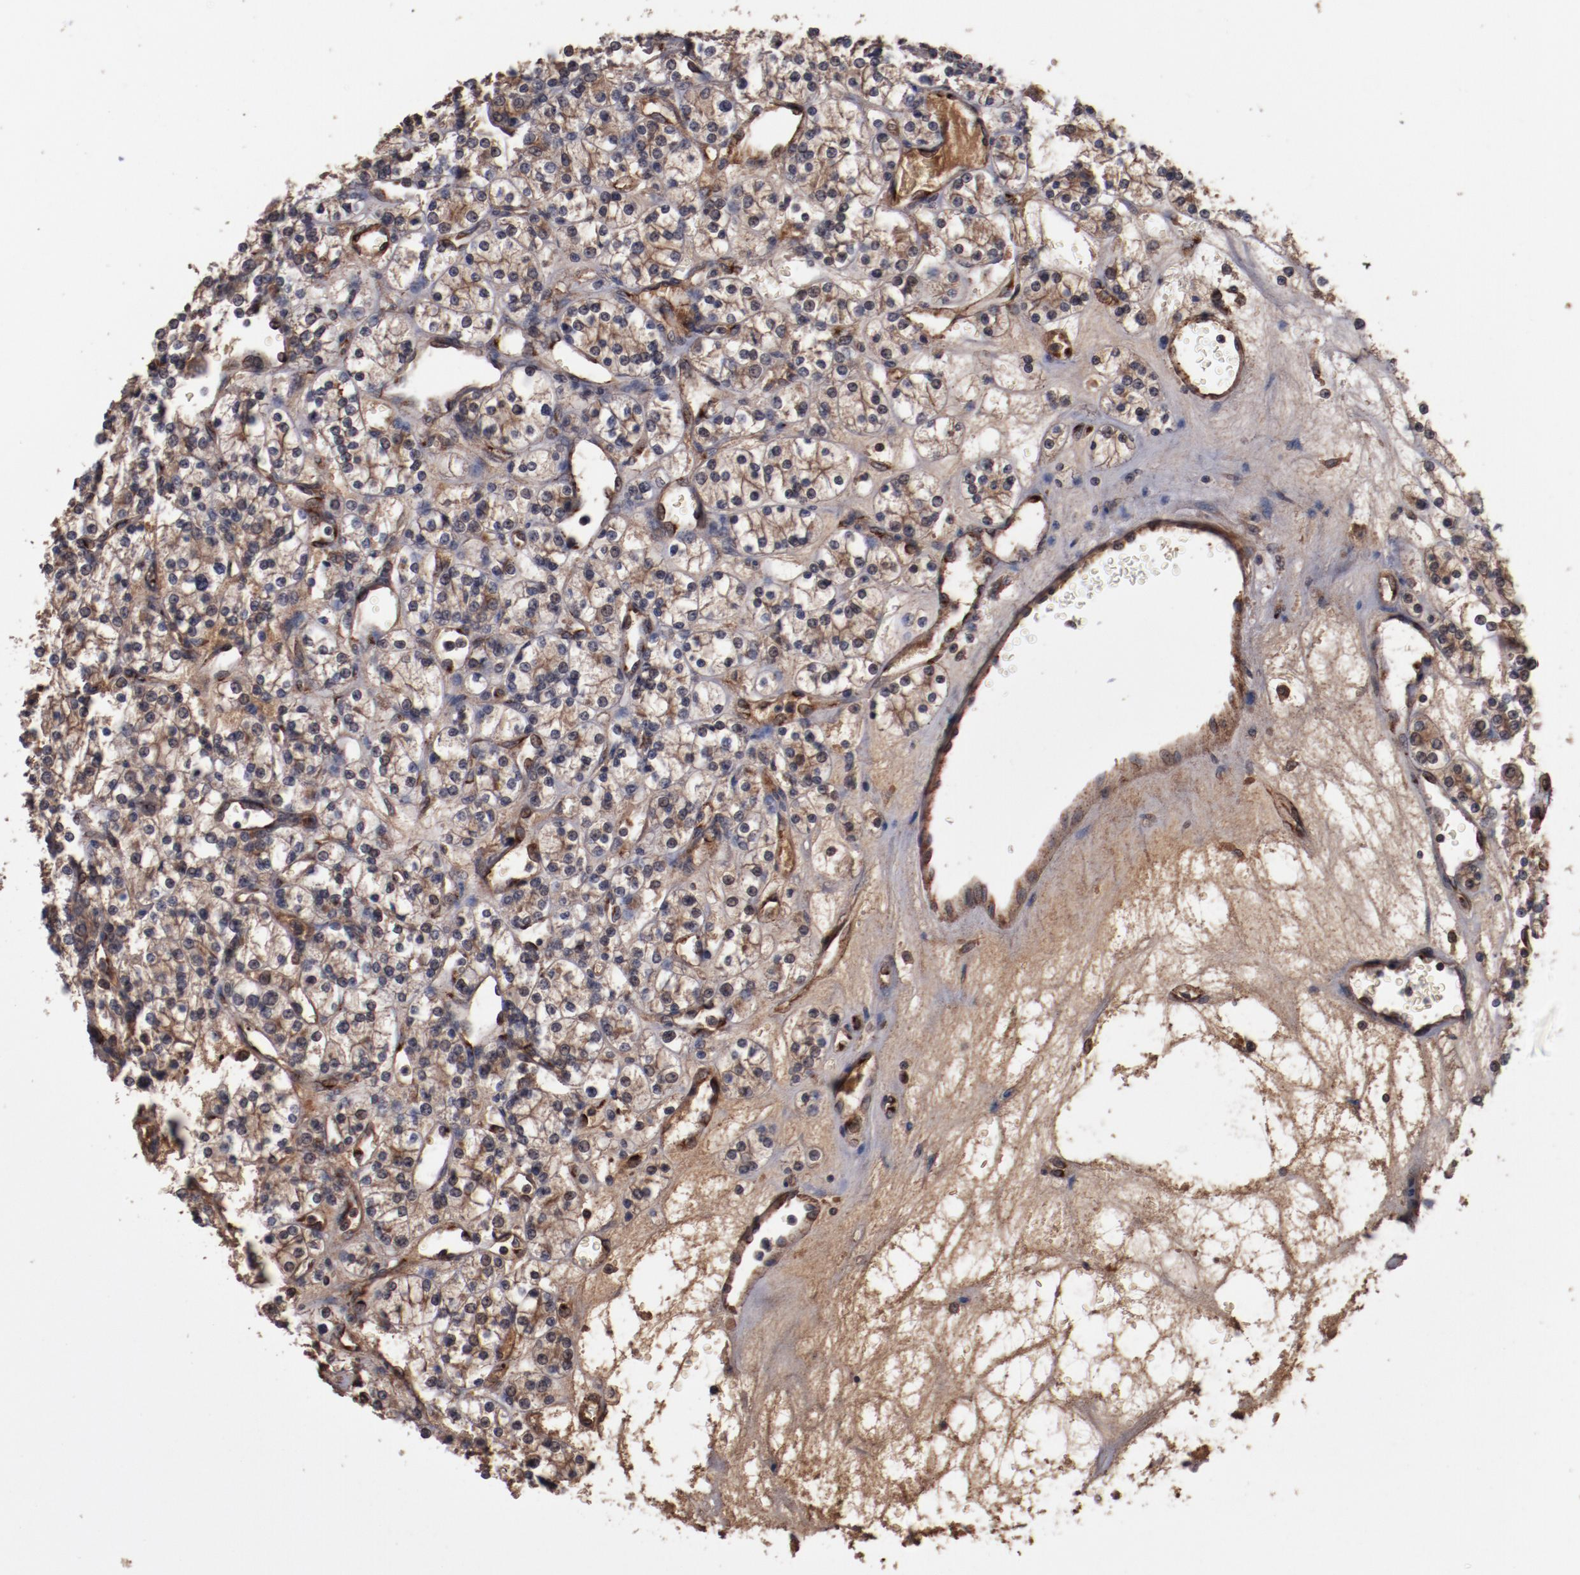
{"staining": {"intensity": "moderate", "quantity": ">75%", "location": "cytoplasmic/membranous"}, "tissue": "renal cancer", "cell_type": "Tumor cells", "image_type": "cancer", "snomed": [{"axis": "morphology", "description": "Adenocarcinoma, NOS"}, {"axis": "topography", "description": "Kidney"}], "caption": "Human renal cancer (adenocarcinoma) stained for a protein (brown) exhibits moderate cytoplasmic/membranous positive positivity in about >75% of tumor cells.", "gene": "DIPK2B", "patient": {"sex": "female", "age": 62}}